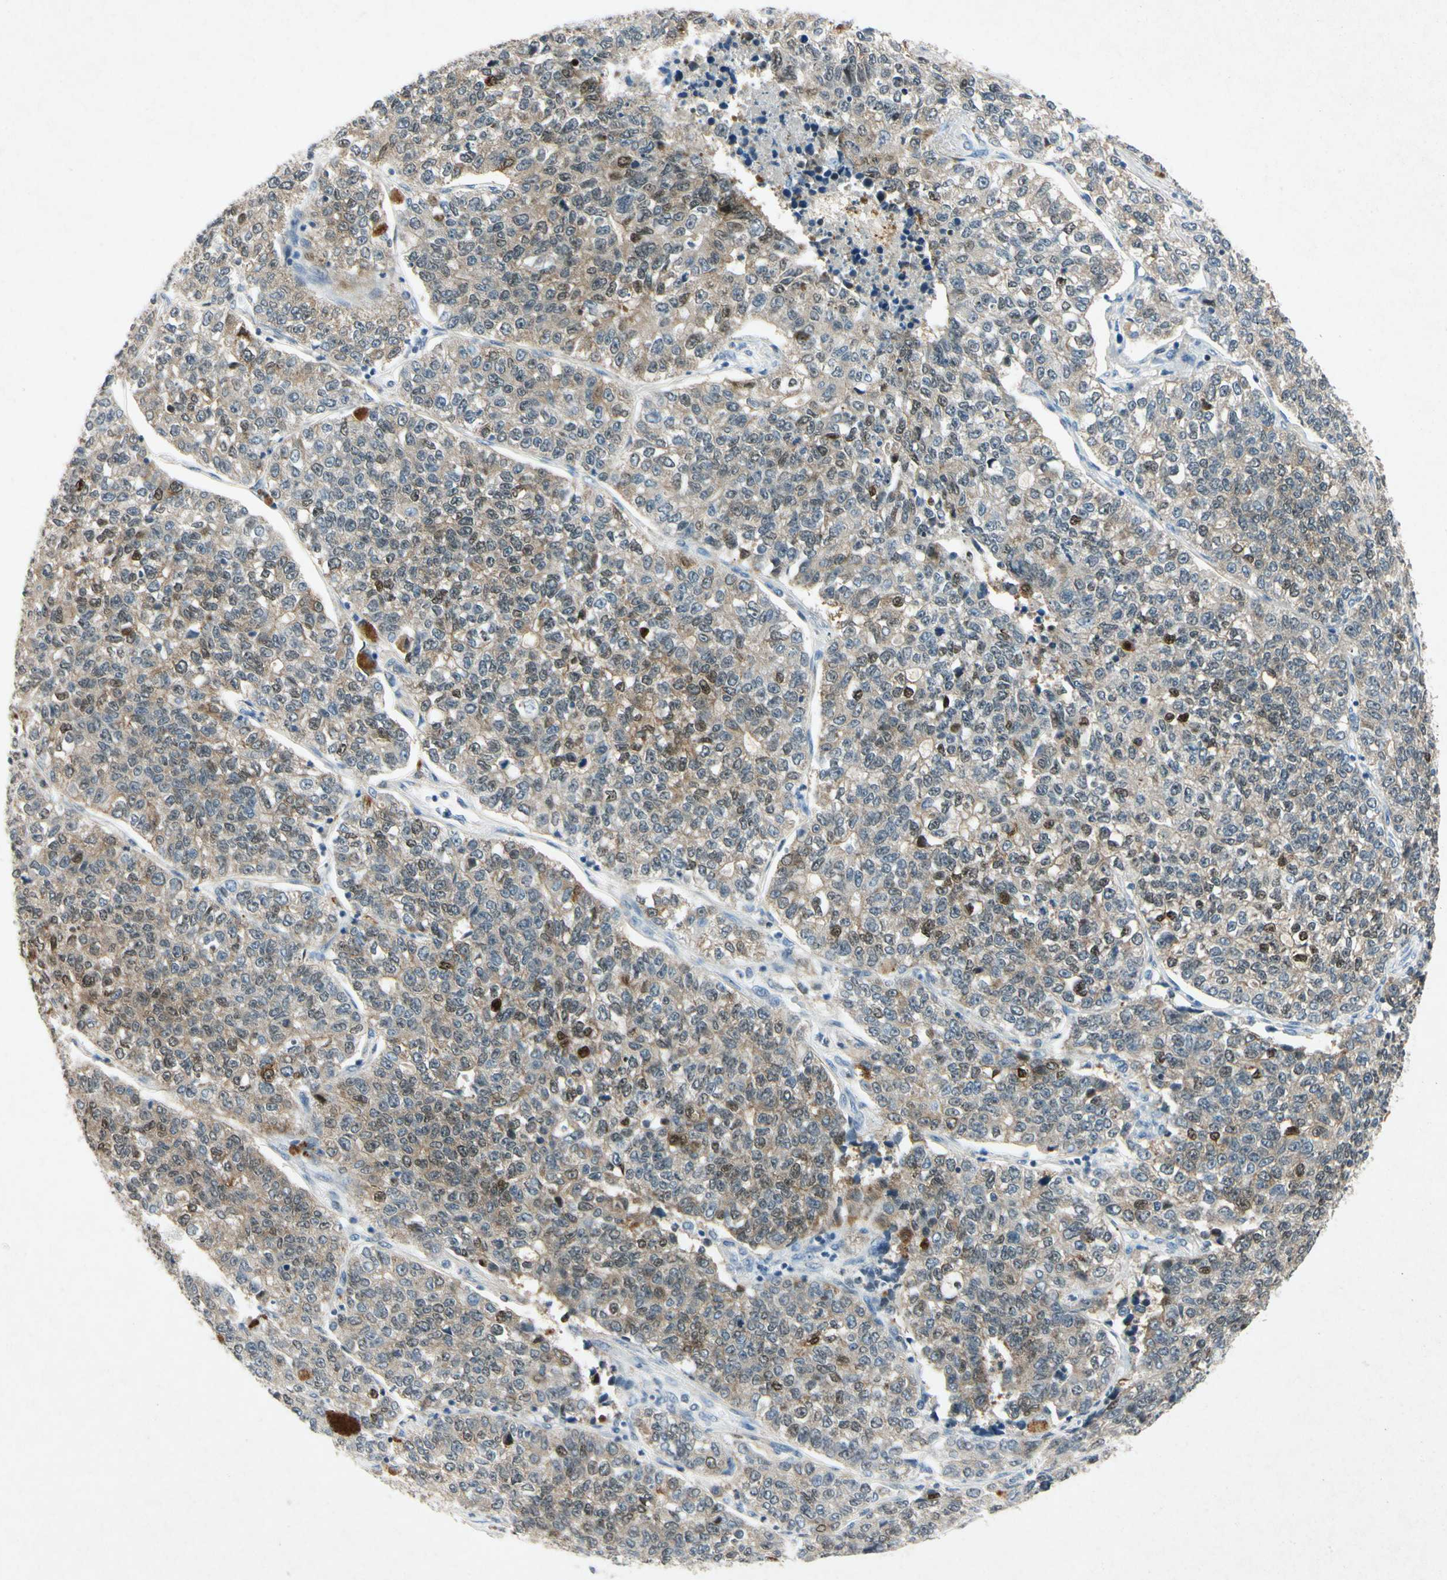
{"staining": {"intensity": "weak", "quantity": "25%-75%", "location": "cytoplasmic/membranous"}, "tissue": "lung cancer", "cell_type": "Tumor cells", "image_type": "cancer", "snomed": [{"axis": "morphology", "description": "Adenocarcinoma, NOS"}, {"axis": "topography", "description": "Lung"}], "caption": "Immunohistochemical staining of lung cancer displays low levels of weak cytoplasmic/membranous protein positivity in approximately 25%-75% of tumor cells. Ihc stains the protein of interest in brown and the nuclei are stained blue.", "gene": "HSPA1B", "patient": {"sex": "male", "age": 49}}